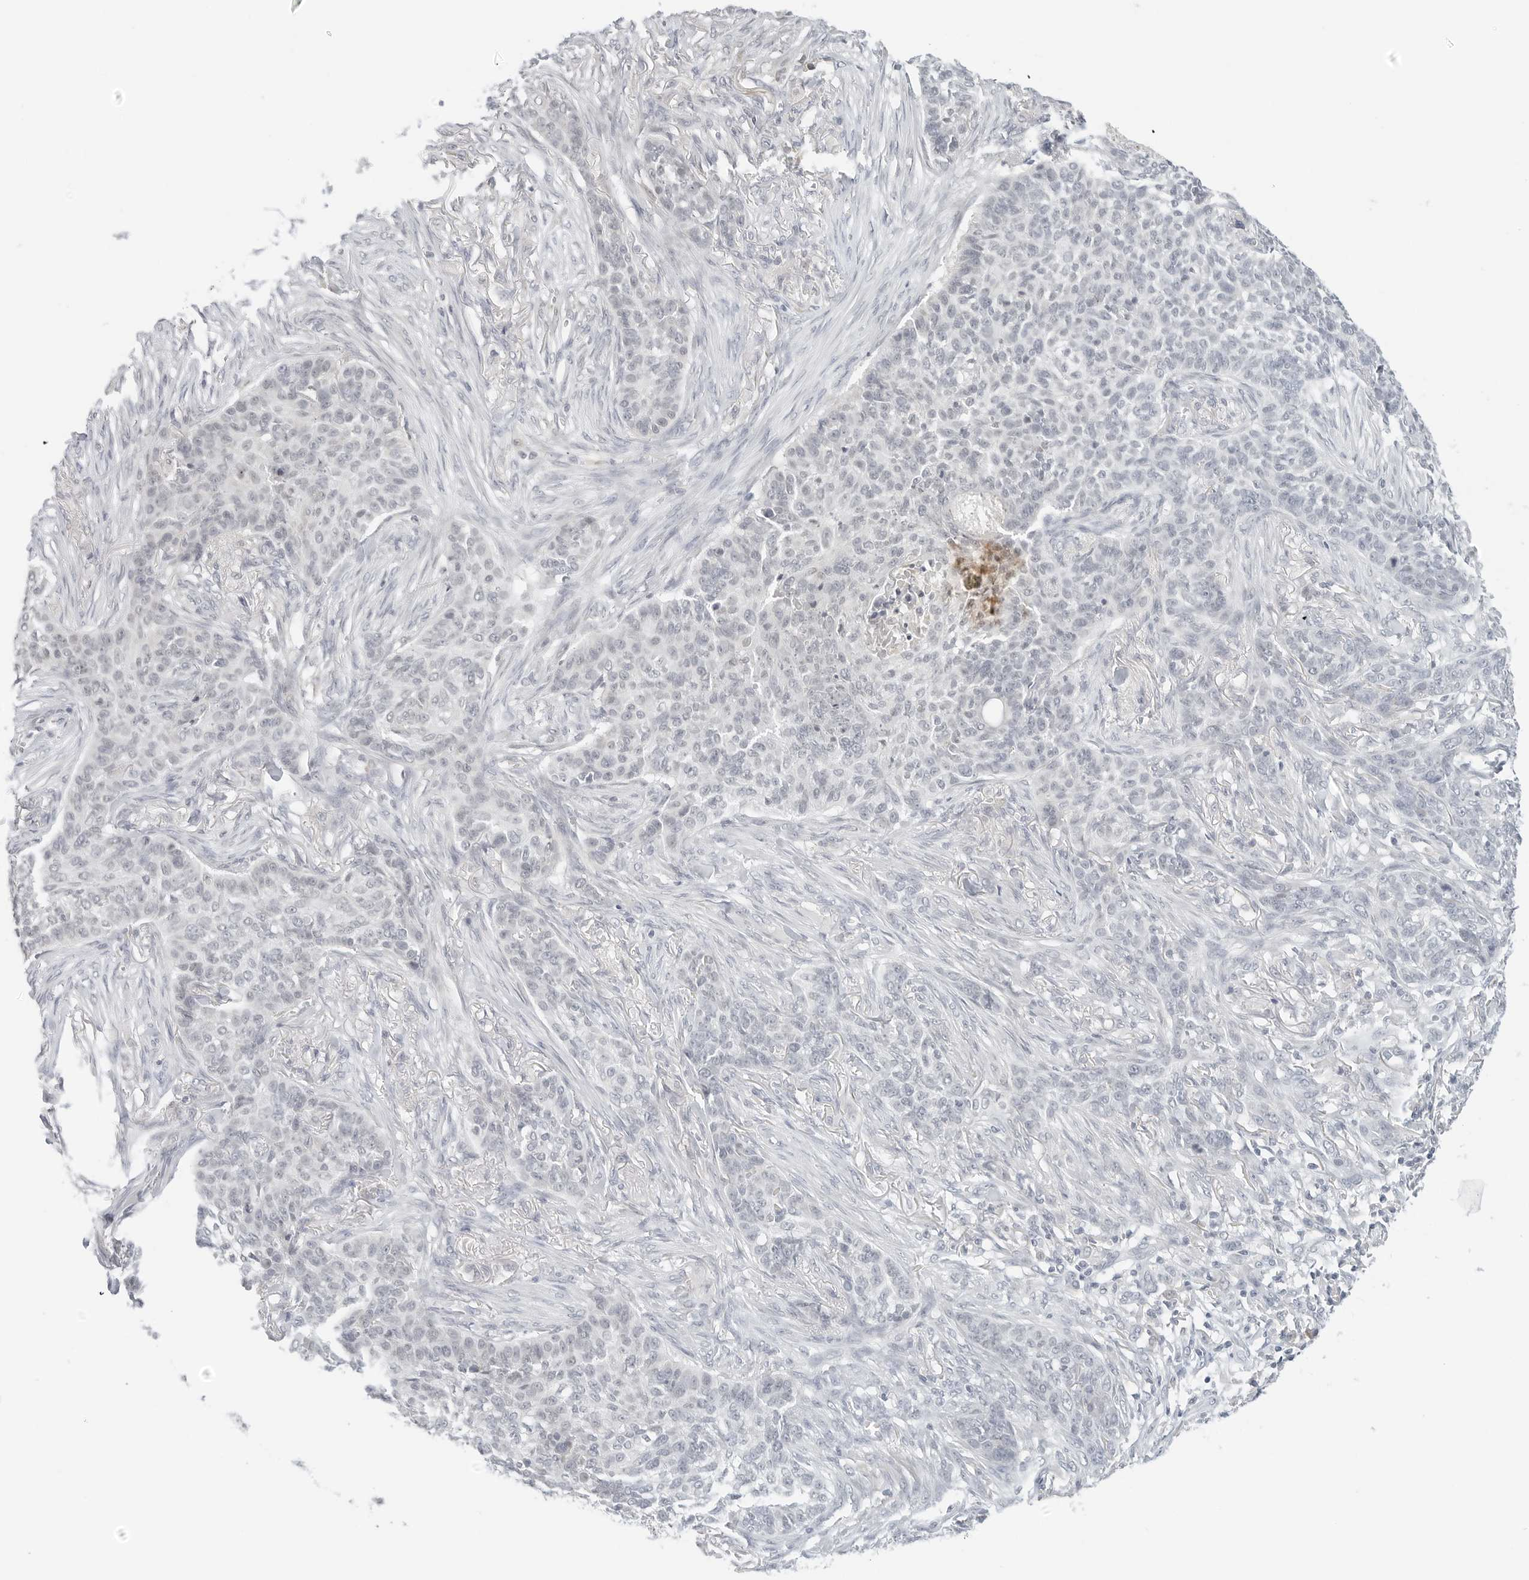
{"staining": {"intensity": "negative", "quantity": "none", "location": "none"}, "tissue": "skin cancer", "cell_type": "Tumor cells", "image_type": "cancer", "snomed": [{"axis": "morphology", "description": "Basal cell carcinoma"}, {"axis": "topography", "description": "Skin"}], "caption": "Immunohistochemistry (IHC) of human skin cancer (basal cell carcinoma) exhibits no expression in tumor cells.", "gene": "NEO1", "patient": {"sex": "male", "age": 85}}